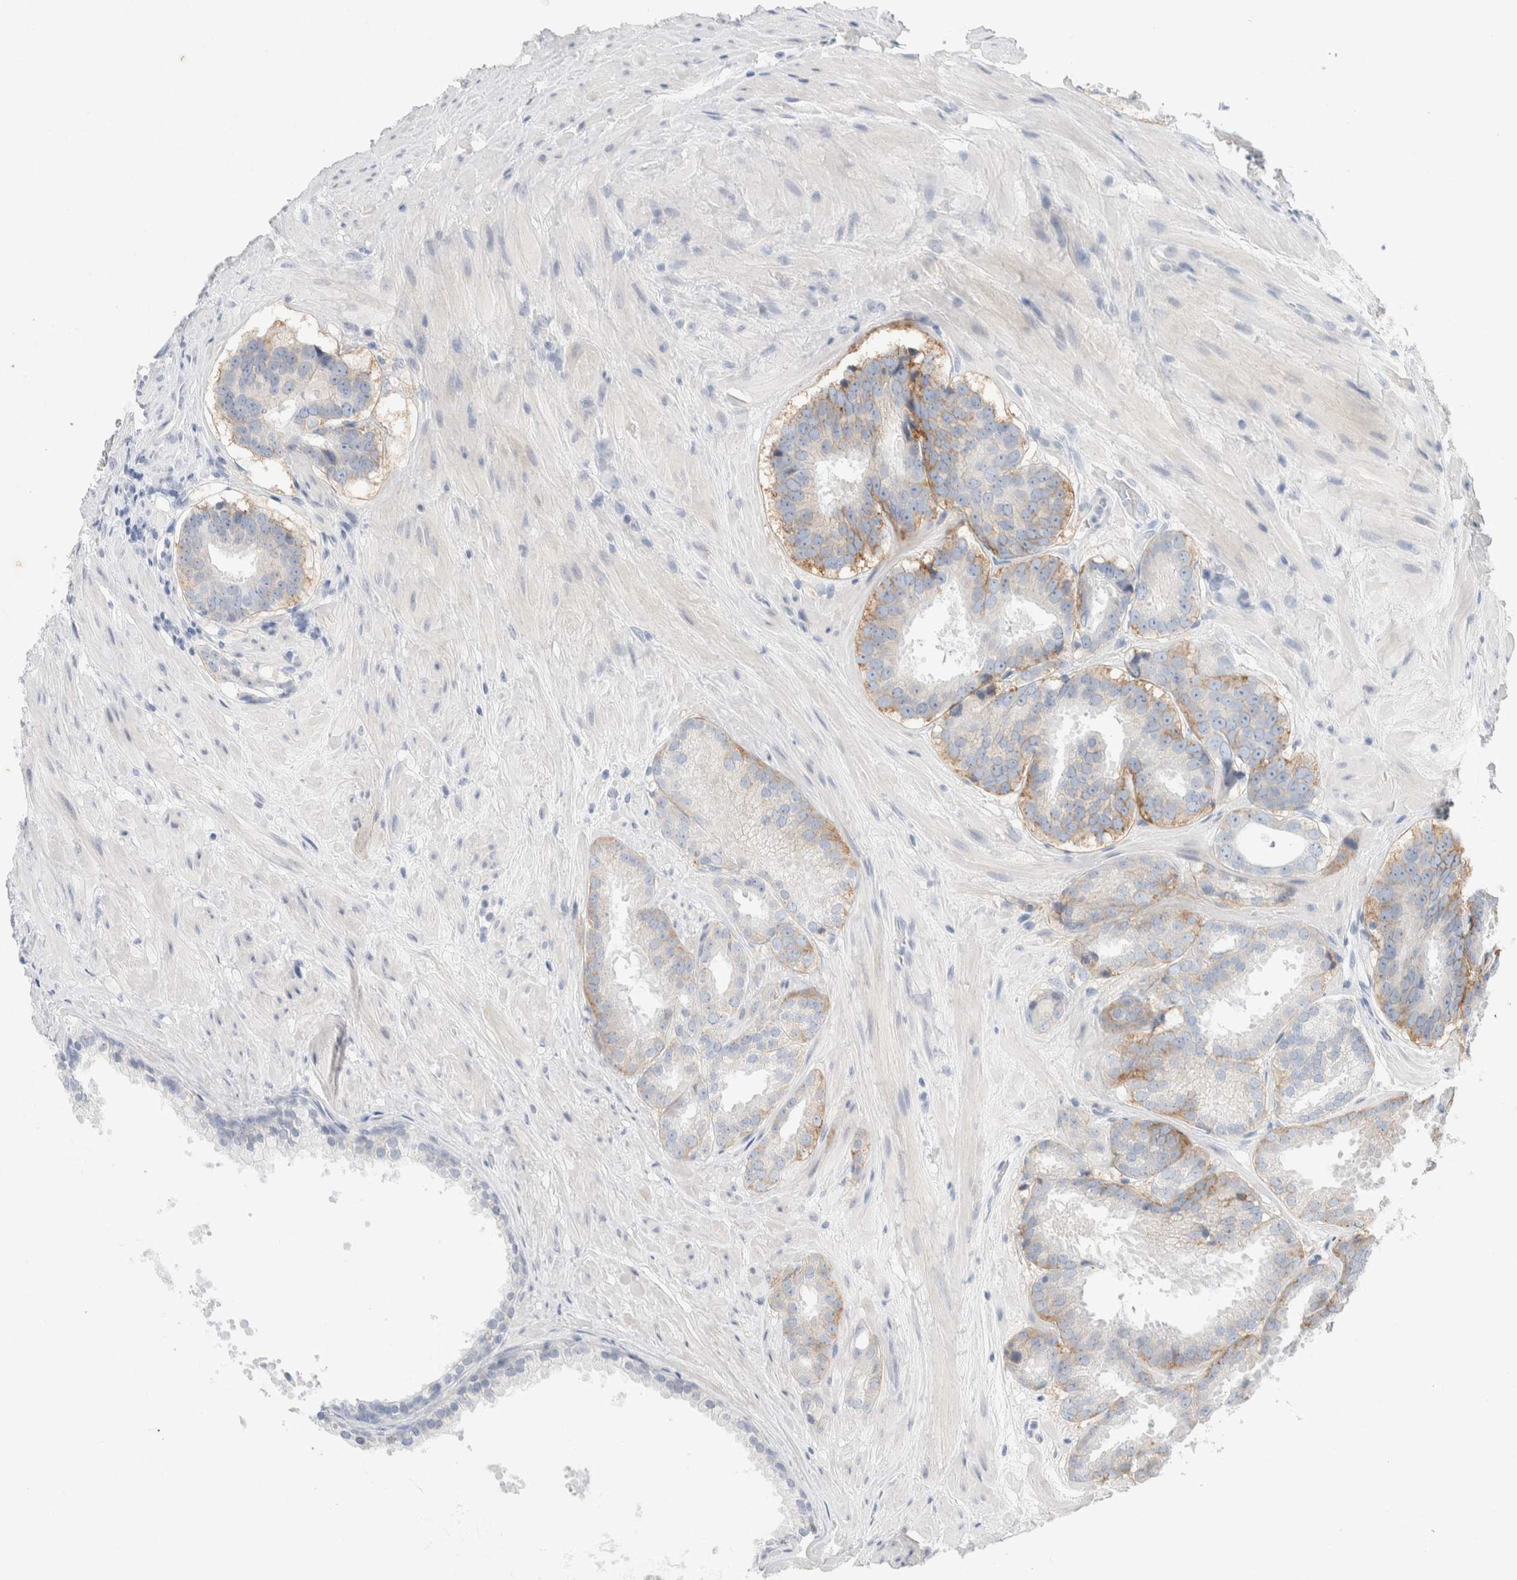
{"staining": {"intensity": "moderate", "quantity": "25%-75%", "location": "cytoplasmic/membranous"}, "tissue": "prostate cancer", "cell_type": "Tumor cells", "image_type": "cancer", "snomed": [{"axis": "morphology", "description": "Adenocarcinoma, Low grade"}, {"axis": "topography", "description": "Prostate"}], "caption": "DAB immunohistochemical staining of human prostate cancer reveals moderate cytoplasmic/membranous protein staining in approximately 25%-75% of tumor cells.", "gene": "CMTM4", "patient": {"sex": "male", "age": 69}}